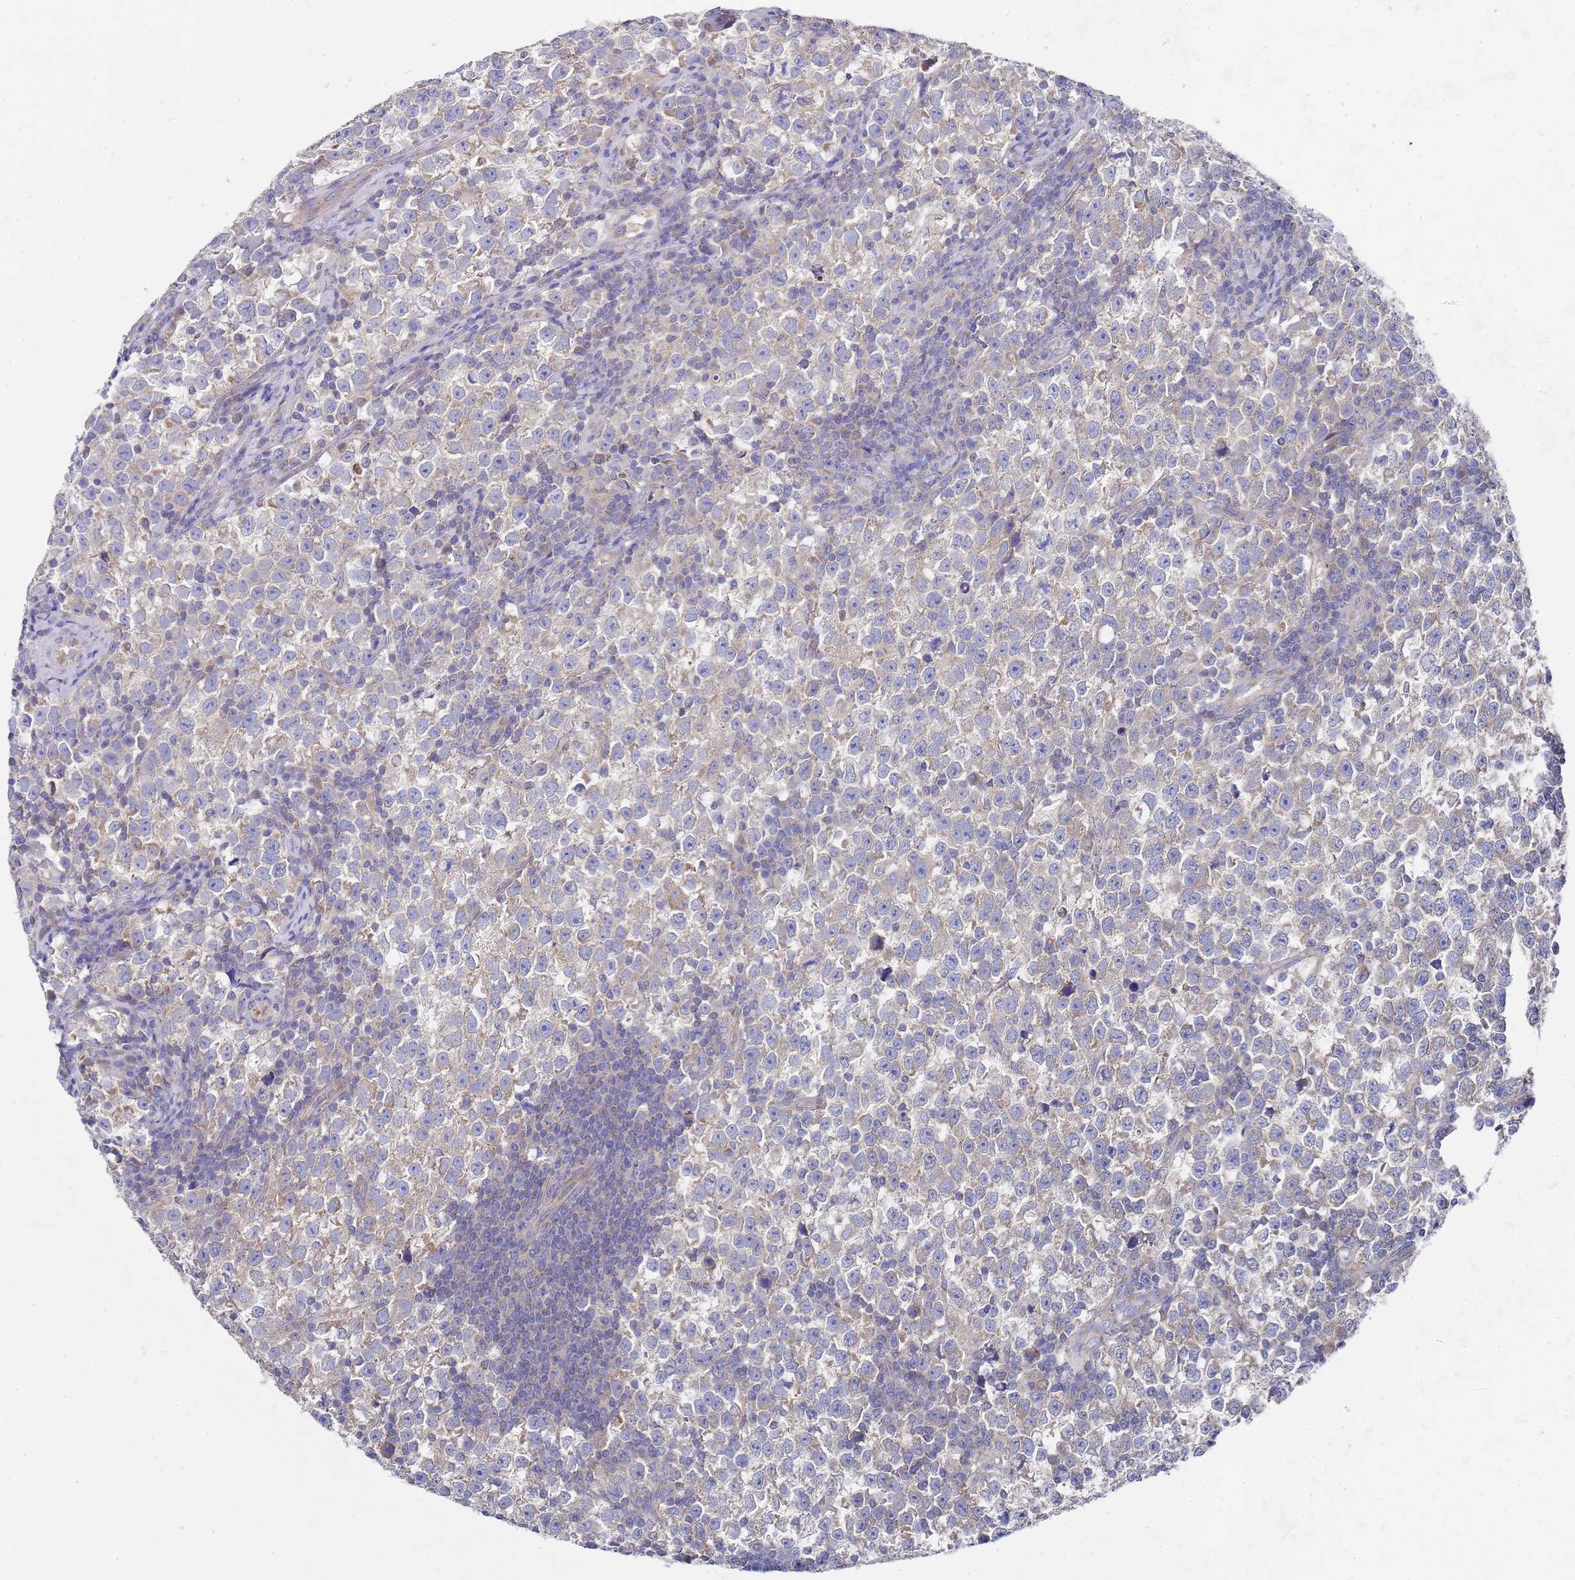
{"staining": {"intensity": "weak", "quantity": "<25%", "location": "cytoplasmic/membranous"}, "tissue": "testis cancer", "cell_type": "Tumor cells", "image_type": "cancer", "snomed": [{"axis": "morphology", "description": "Normal tissue, NOS"}, {"axis": "morphology", "description": "Seminoma, NOS"}, {"axis": "topography", "description": "Testis"}], "caption": "Tumor cells show no significant protein positivity in testis cancer.", "gene": "NPEPPS", "patient": {"sex": "male", "age": 43}}